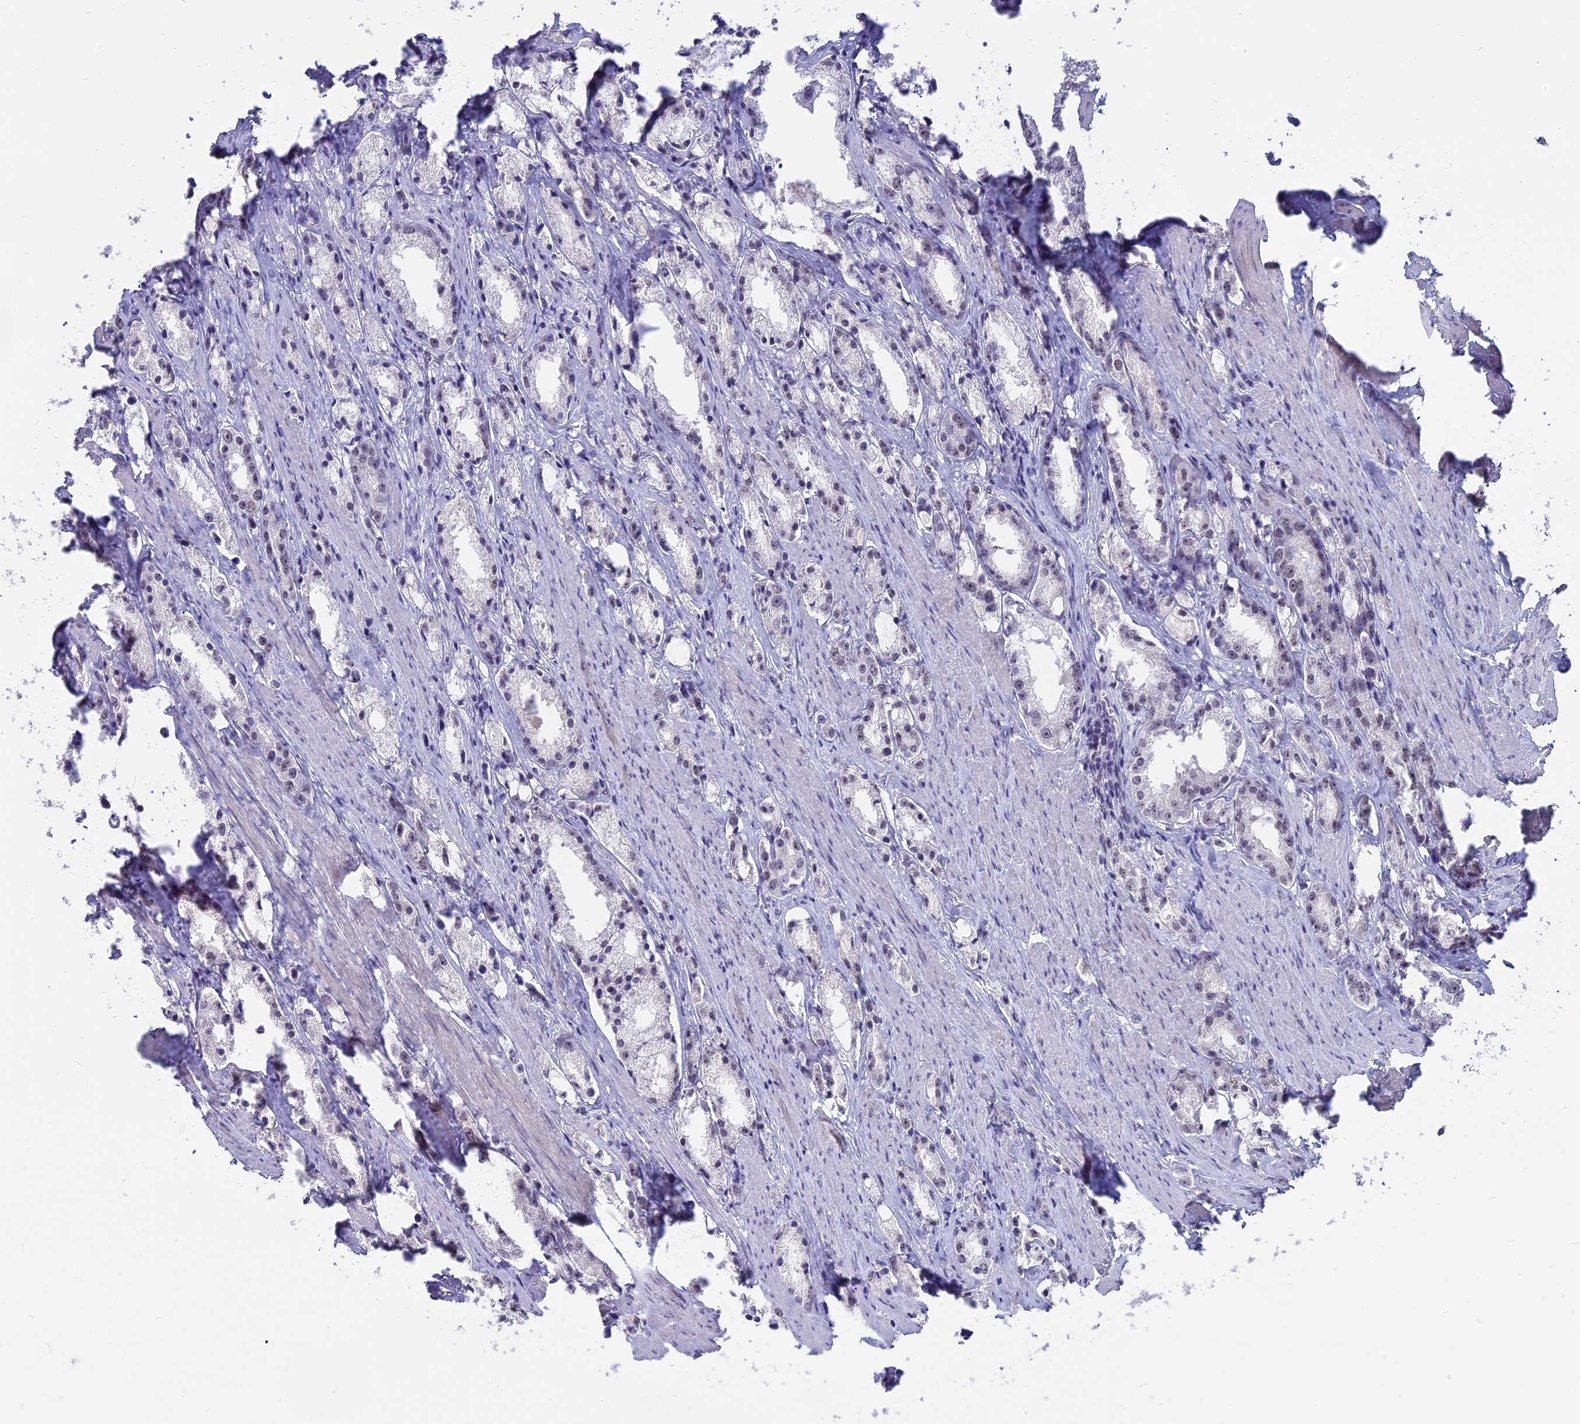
{"staining": {"intensity": "negative", "quantity": "none", "location": "none"}, "tissue": "prostate cancer", "cell_type": "Tumor cells", "image_type": "cancer", "snomed": [{"axis": "morphology", "description": "Adenocarcinoma, High grade"}, {"axis": "topography", "description": "Prostate"}], "caption": "Immunohistochemistry of human prostate cancer shows no positivity in tumor cells. Nuclei are stained in blue.", "gene": "SETD2", "patient": {"sex": "male", "age": 66}}